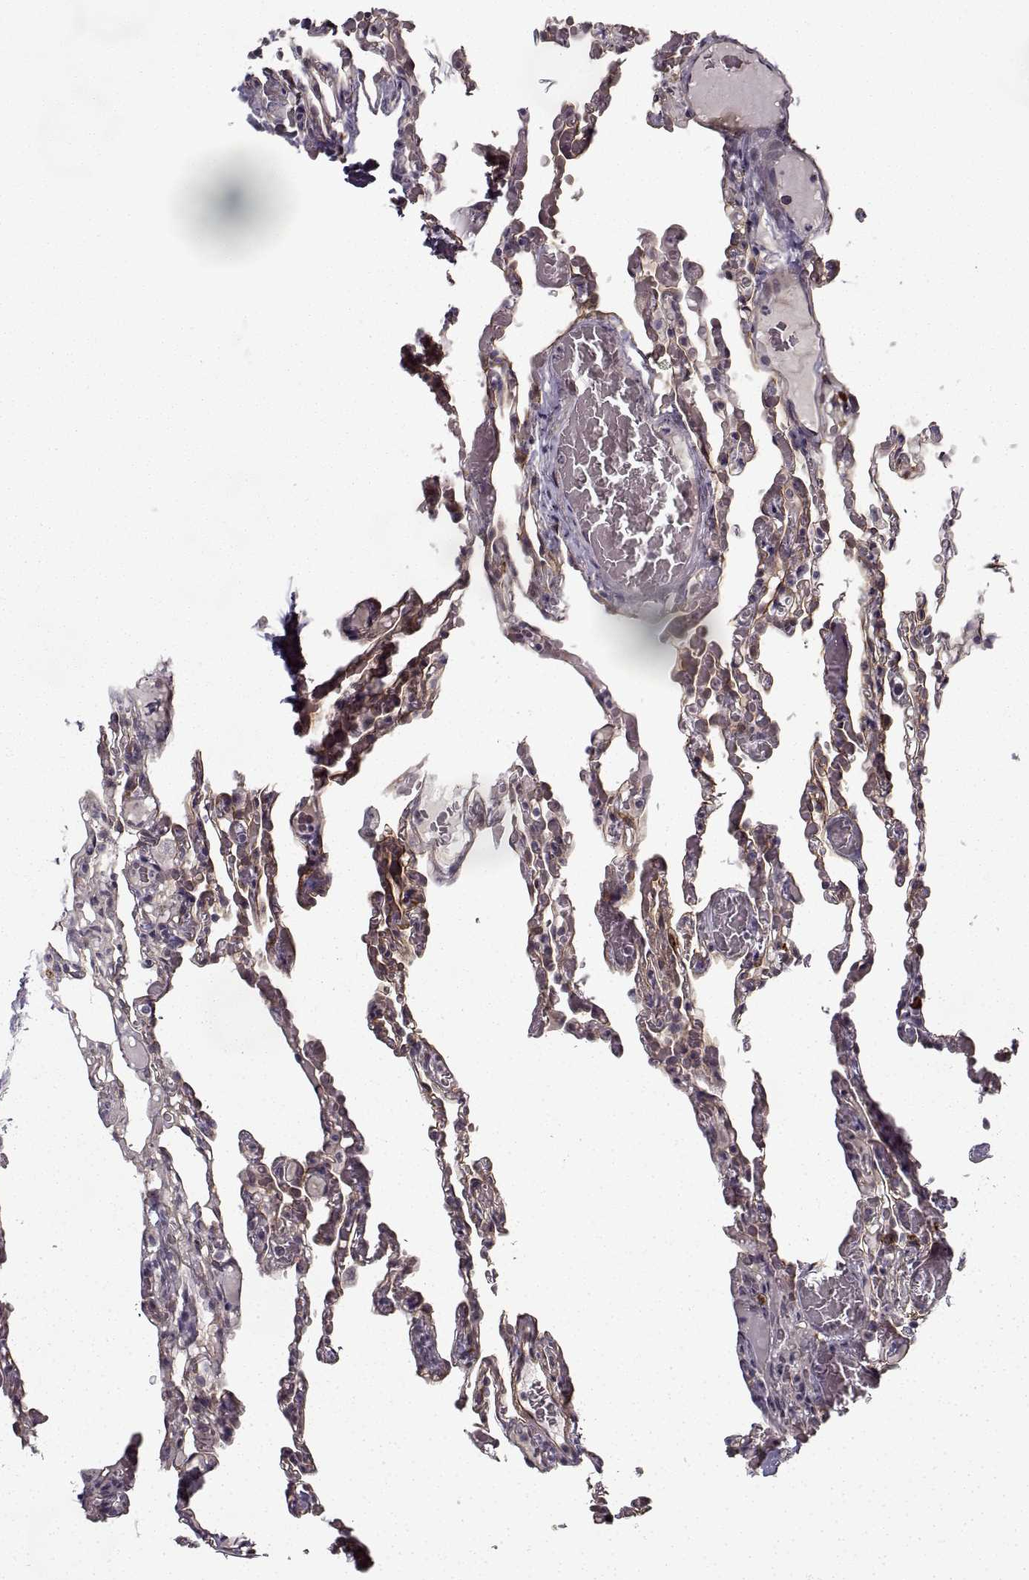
{"staining": {"intensity": "negative", "quantity": "none", "location": "none"}, "tissue": "lung", "cell_type": "Alveolar cells", "image_type": "normal", "snomed": [{"axis": "morphology", "description": "Normal tissue, NOS"}, {"axis": "topography", "description": "Lung"}], "caption": "This micrograph is of benign lung stained with immunohistochemistry (IHC) to label a protein in brown with the nuclei are counter-stained blue. There is no expression in alveolar cells.", "gene": "LAMB2", "patient": {"sex": "female", "age": 43}}